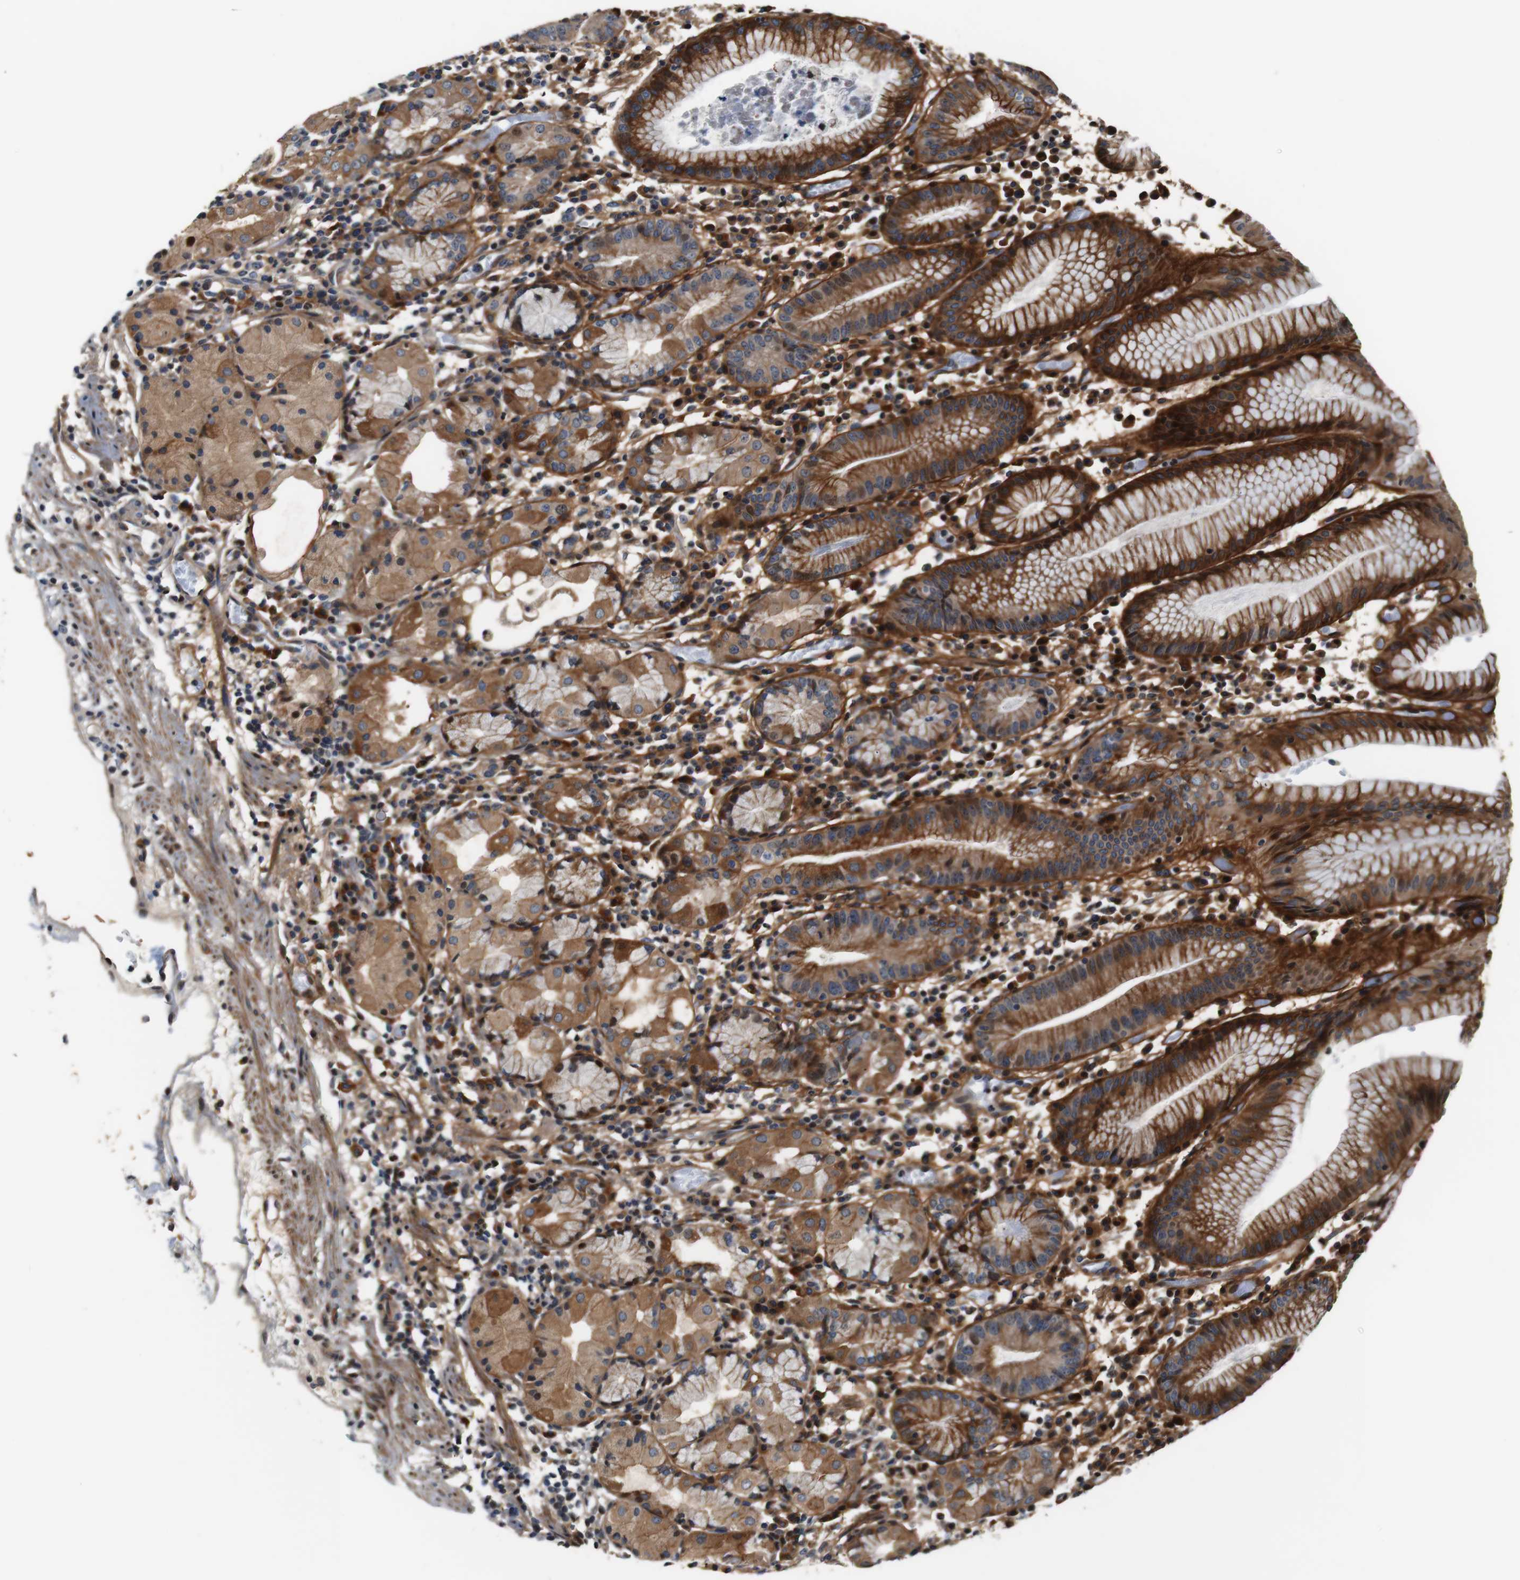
{"staining": {"intensity": "strong", "quantity": ">75%", "location": "cytoplasmic/membranous"}, "tissue": "stomach", "cell_type": "Glandular cells", "image_type": "normal", "snomed": [{"axis": "morphology", "description": "Normal tissue, NOS"}, {"axis": "topography", "description": "Stomach"}, {"axis": "topography", "description": "Stomach, lower"}], "caption": "Immunohistochemical staining of benign stomach shows high levels of strong cytoplasmic/membranous positivity in about >75% of glandular cells. (Brightfield microscopy of DAB IHC at high magnification).", "gene": "LRP4", "patient": {"sex": "female", "age": 75}}